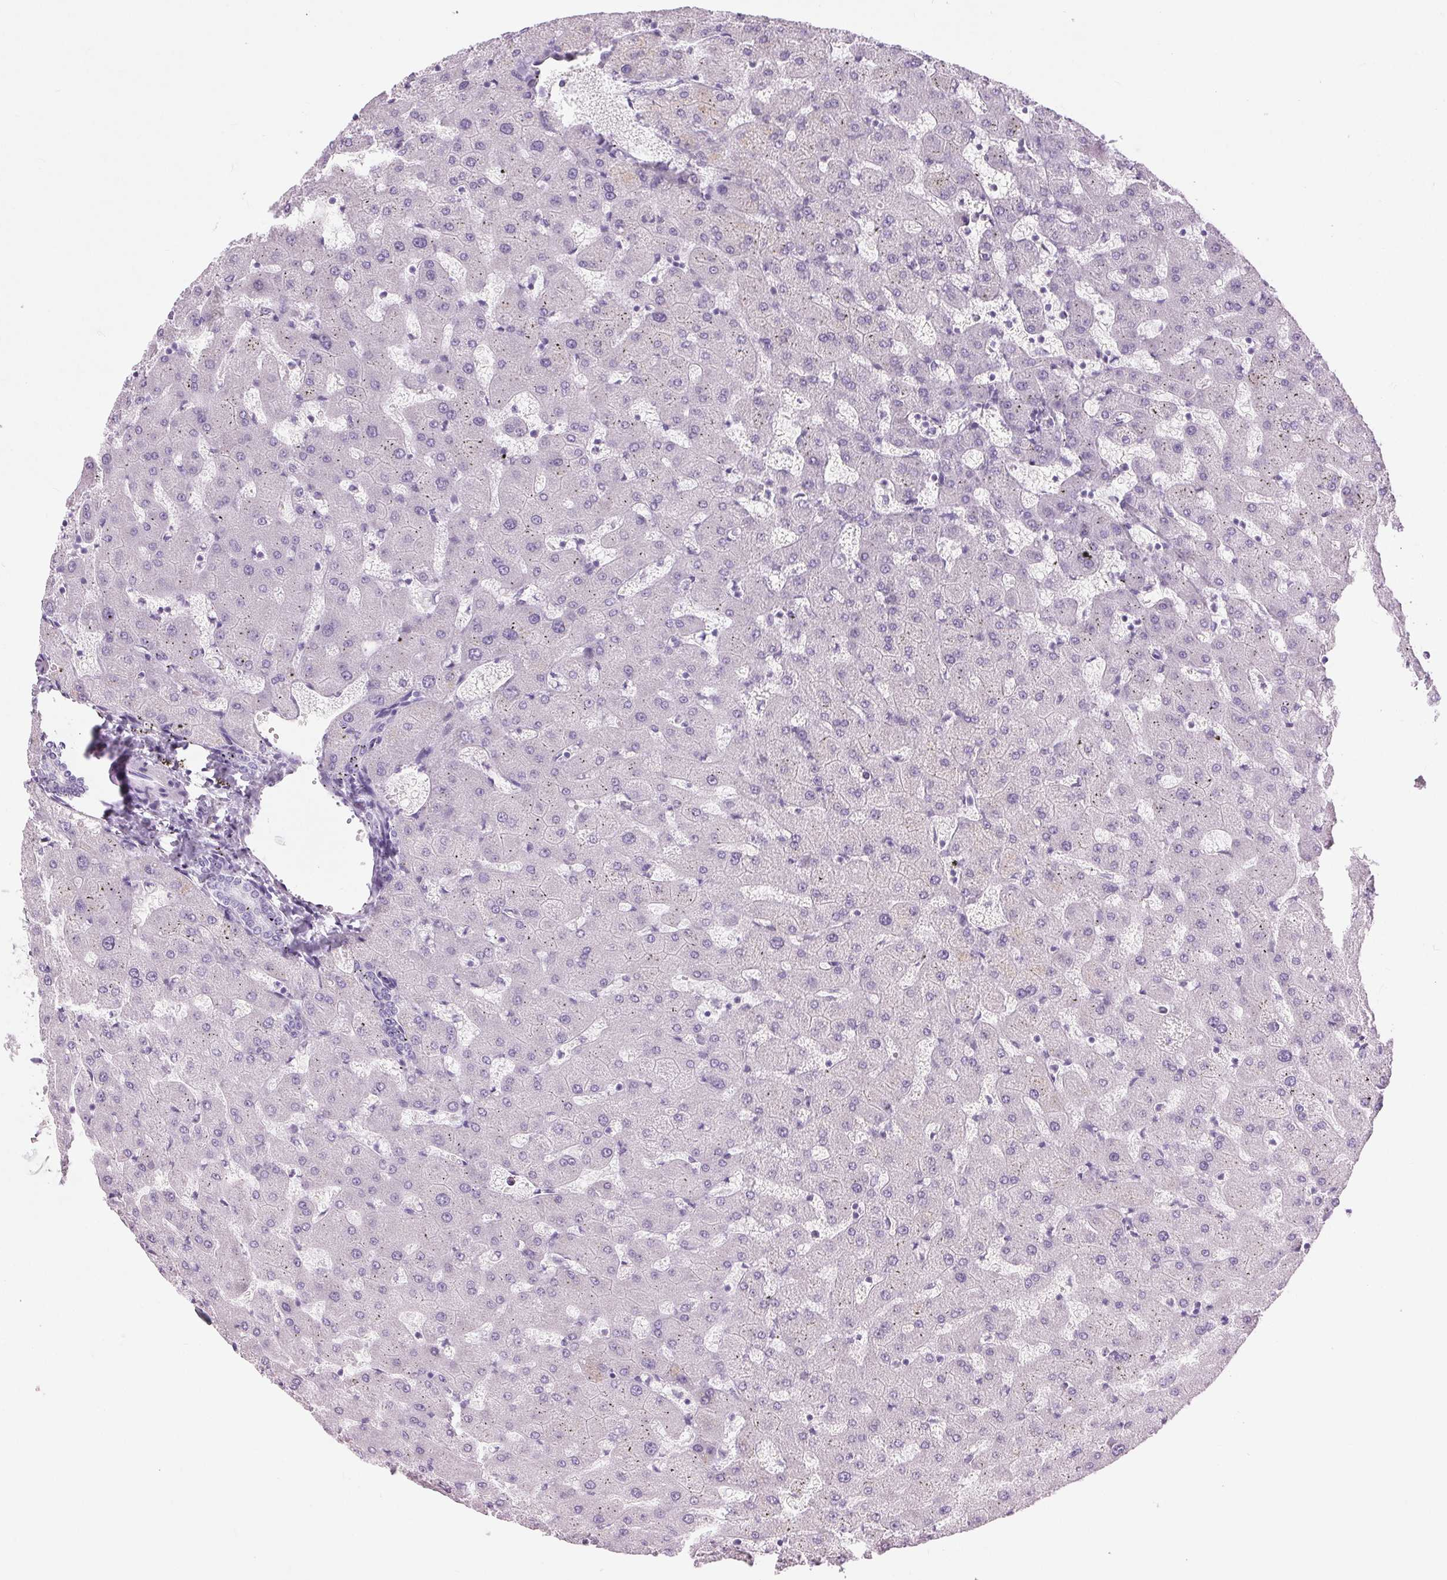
{"staining": {"intensity": "negative", "quantity": "none", "location": "none"}, "tissue": "liver", "cell_type": "Cholangiocytes", "image_type": "normal", "snomed": [{"axis": "morphology", "description": "Normal tissue, NOS"}, {"axis": "topography", "description": "Liver"}], "caption": "An immunohistochemistry (IHC) photomicrograph of unremarkable liver is shown. There is no staining in cholangiocytes of liver.", "gene": "BEND2", "patient": {"sex": "female", "age": 63}}